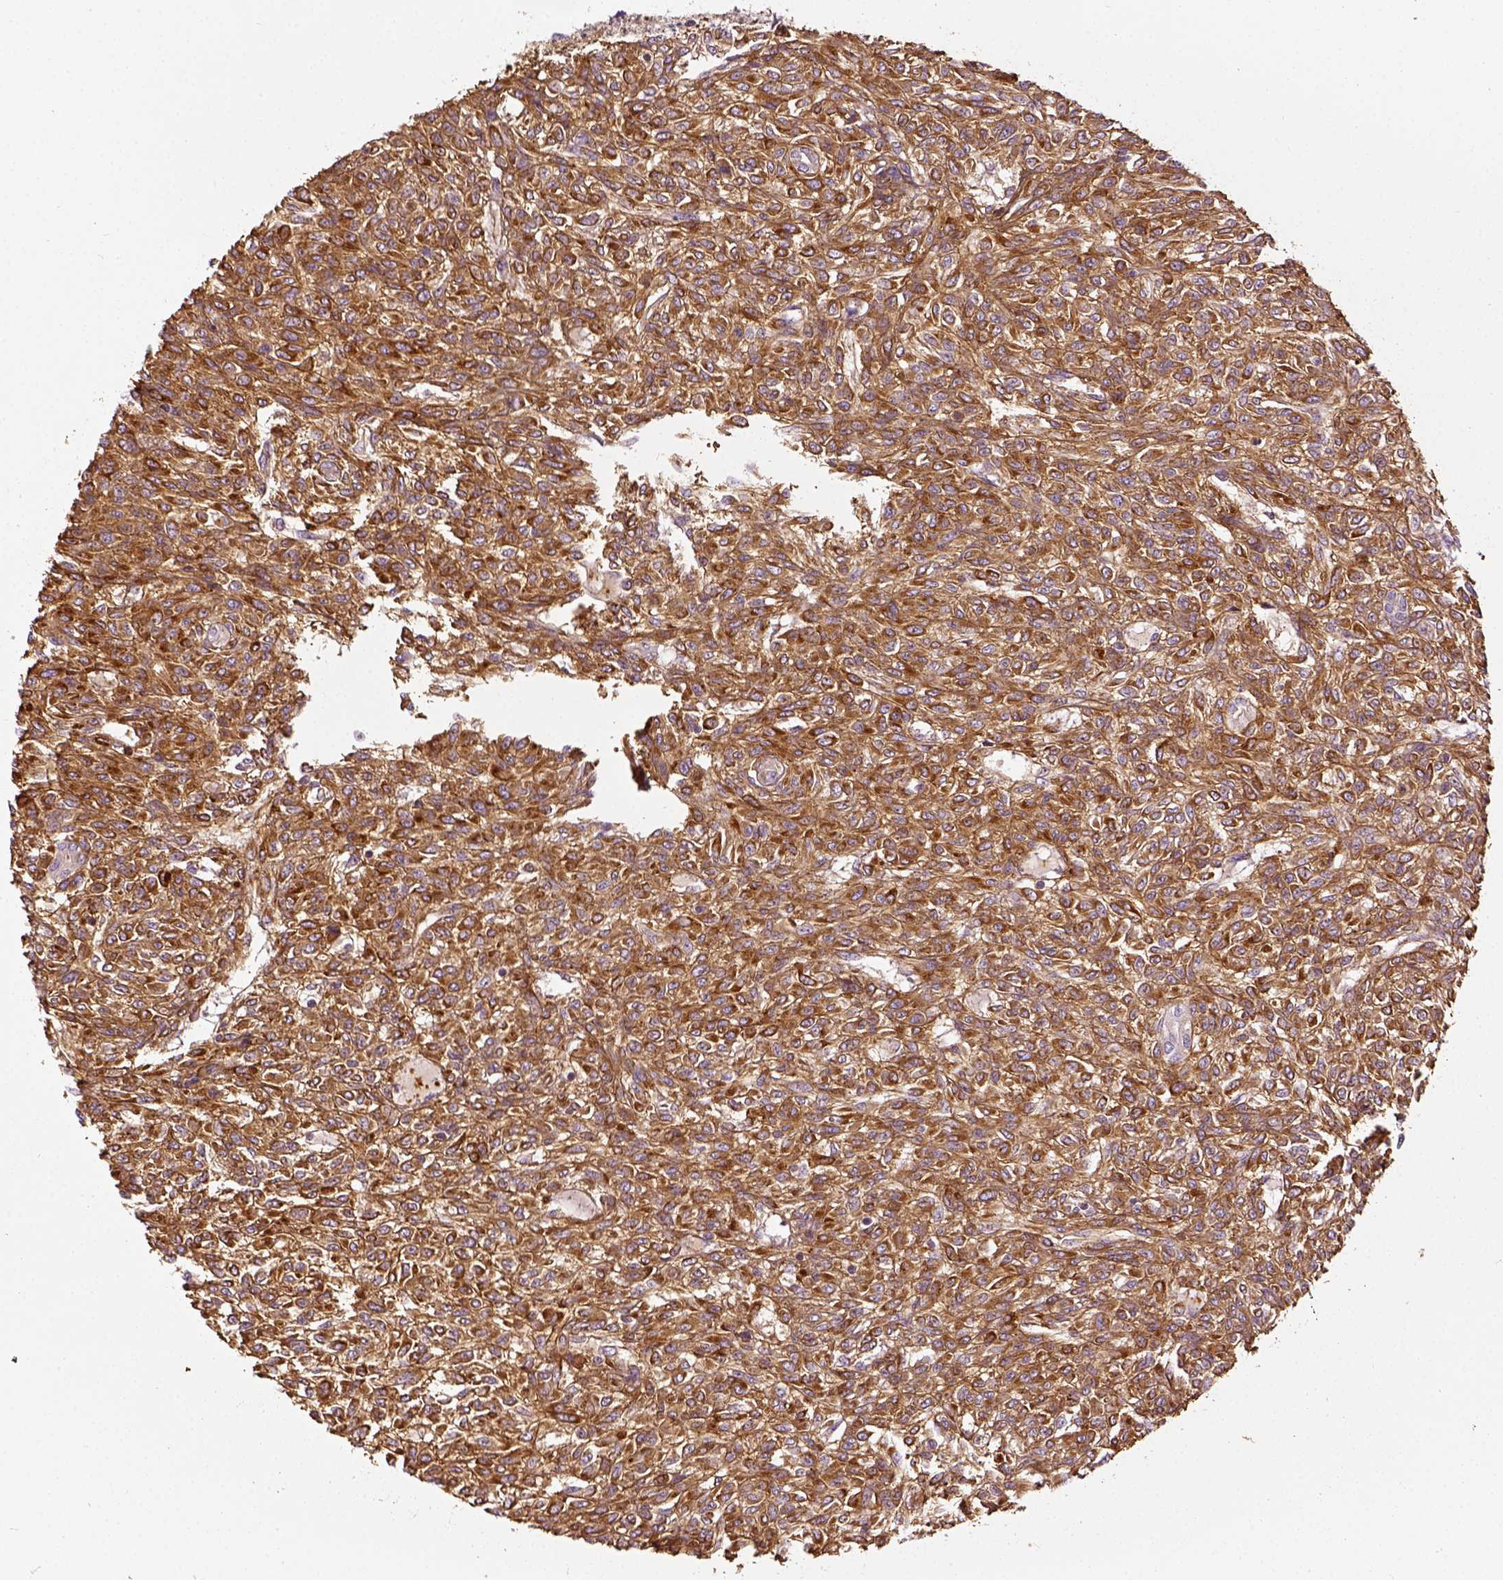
{"staining": {"intensity": "moderate", "quantity": ">75%", "location": "cytoplasmic/membranous"}, "tissue": "renal cancer", "cell_type": "Tumor cells", "image_type": "cancer", "snomed": [{"axis": "morphology", "description": "Adenocarcinoma, NOS"}, {"axis": "topography", "description": "Kidney"}], "caption": "About >75% of tumor cells in human renal adenocarcinoma reveal moderate cytoplasmic/membranous protein expression as visualized by brown immunohistochemical staining.", "gene": "COL6A2", "patient": {"sex": "male", "age": 58}}